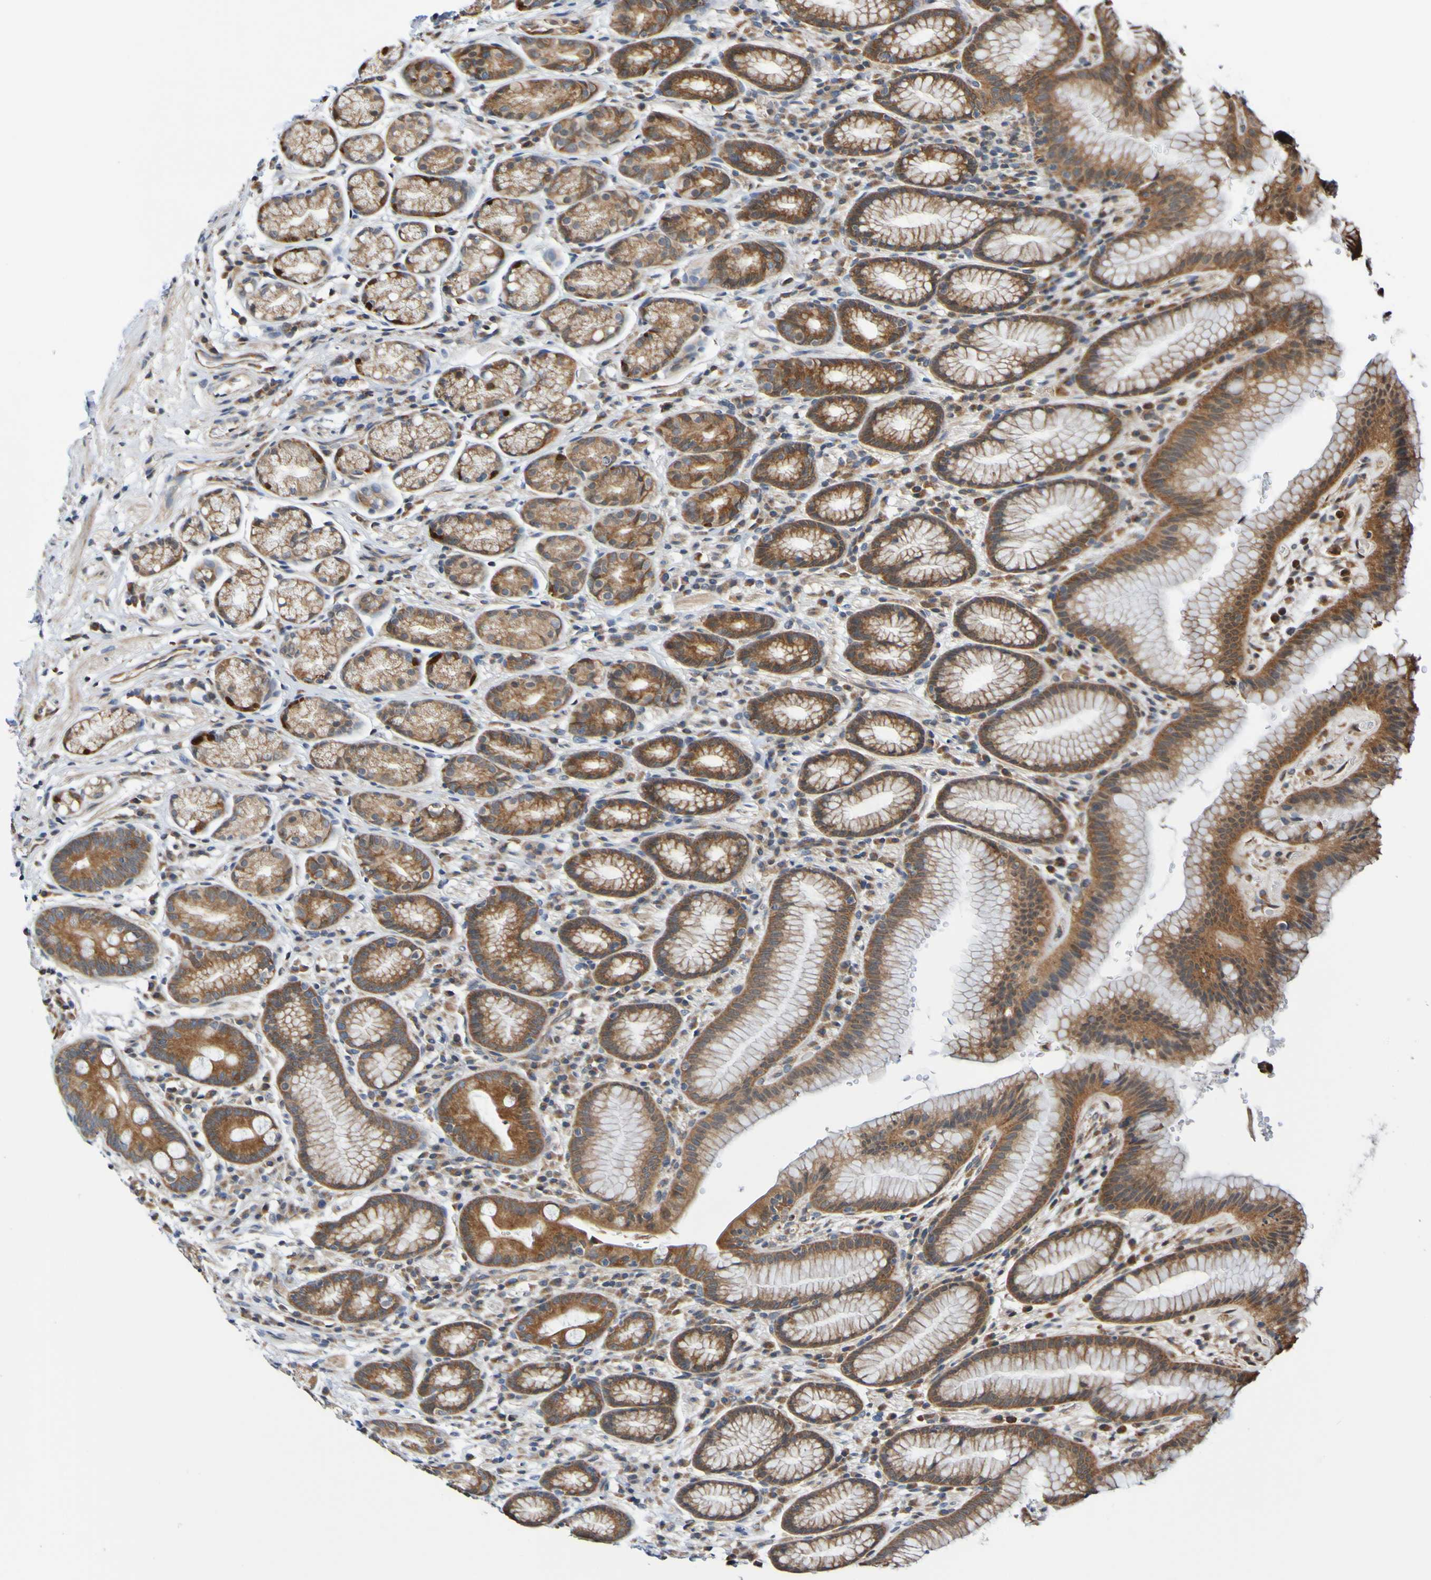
{"staining": {"intensity": "strong", "quantity": ">75%", "location": "cytoplasmic/membranous"}, "tissue": "stomach", "cell_type": "Glandular cells", "image_type": "normal", "snomed": [{"axis": "morphology", "description": "Normal tissue, NOS"}, {"axis": "topography", "description": "Stomach, lower"}], "caption": "This image exhibits IHC staining of unremarkable stomach, with high strong cytoplasmic/membranous expression in about >75% of glandular cells.", "gene": "AXIN1", "patient": {"sex": "male", "age": 52}}